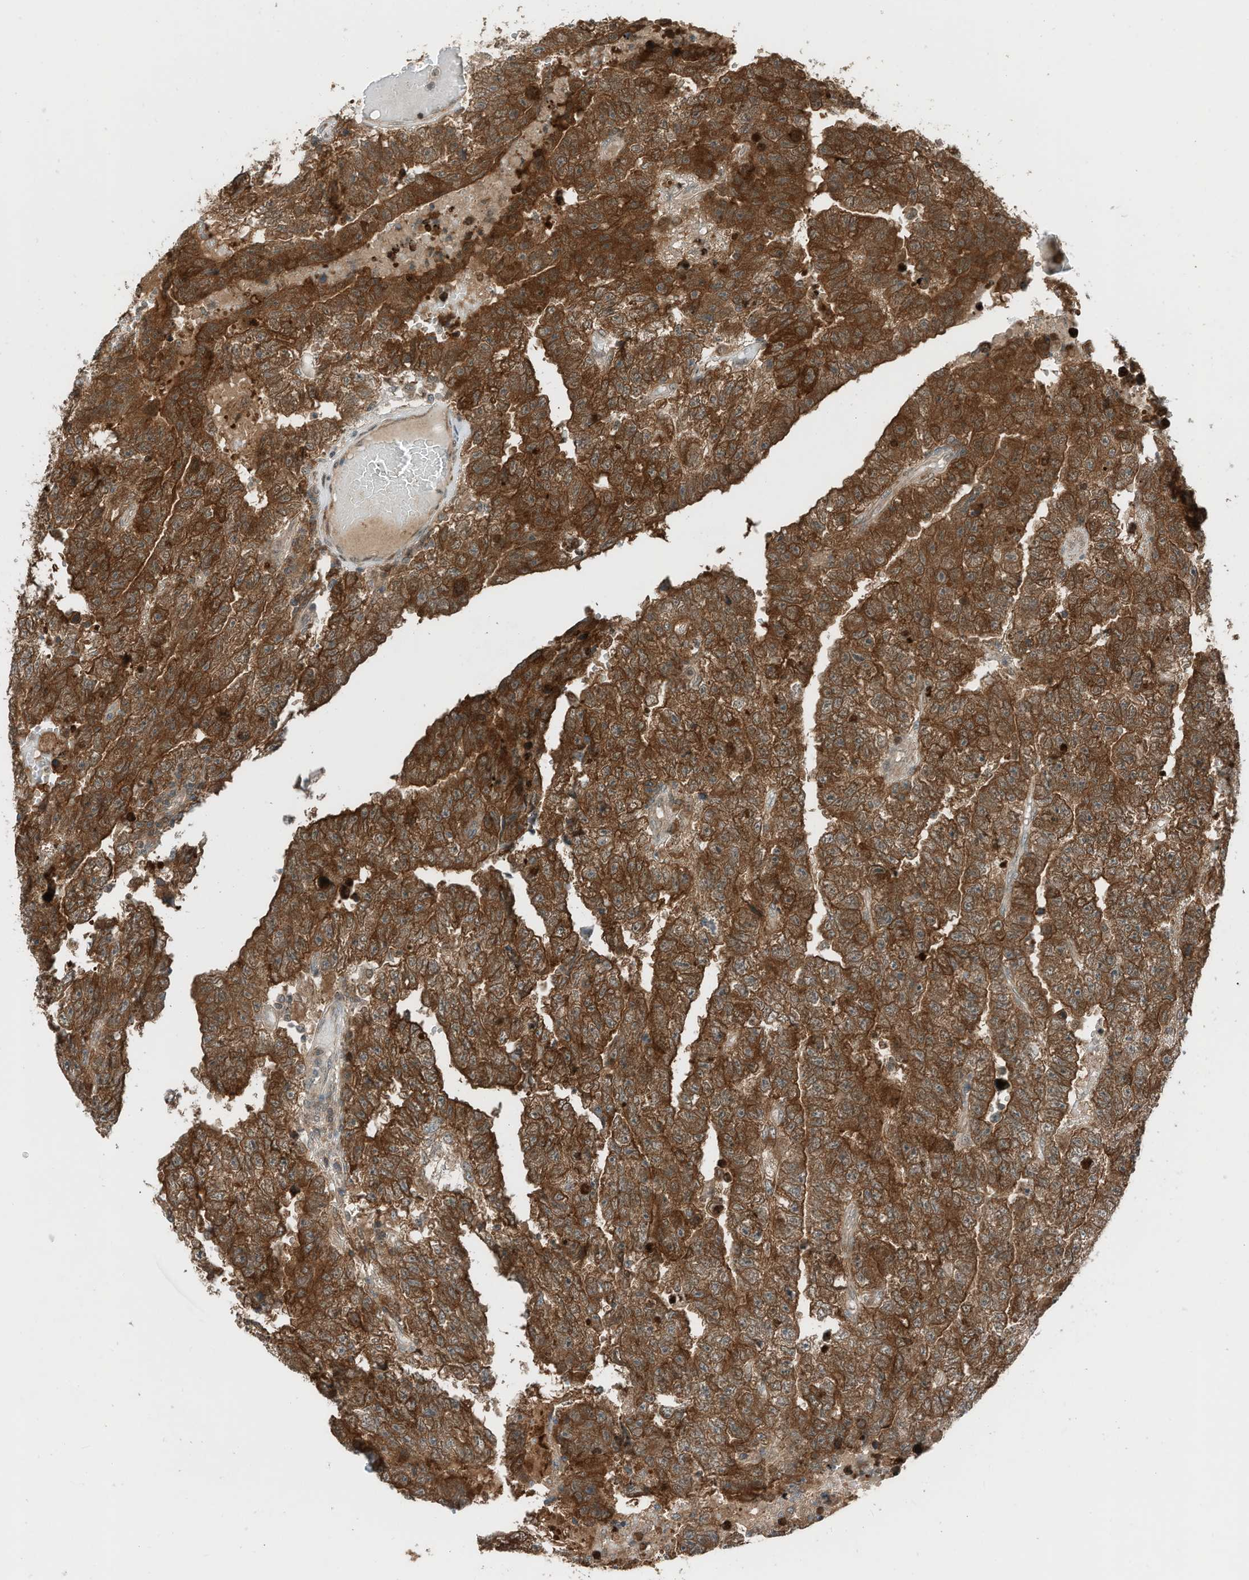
{"staining": {"intensity": "strong", "quantity": ">75%", "location": "cytoplasmic/membranous"}, "tissue": "testis cancer", "cell_type": "Tumor cells", "image_type": "cancer", "snomed": [{"axis": "morphology", "description": "Carcinoma, Embryonal, NOS"}, {"axis": "topography", "description": "Testis"}], "caption": "A high amount of strong cytoplasmic/membranous staining is appreciated in about >75% of tumor cells in testis embryonal carcinoma tissue.", "gene": "RMND1", "patient": {"sex": "male", "age": 25}}